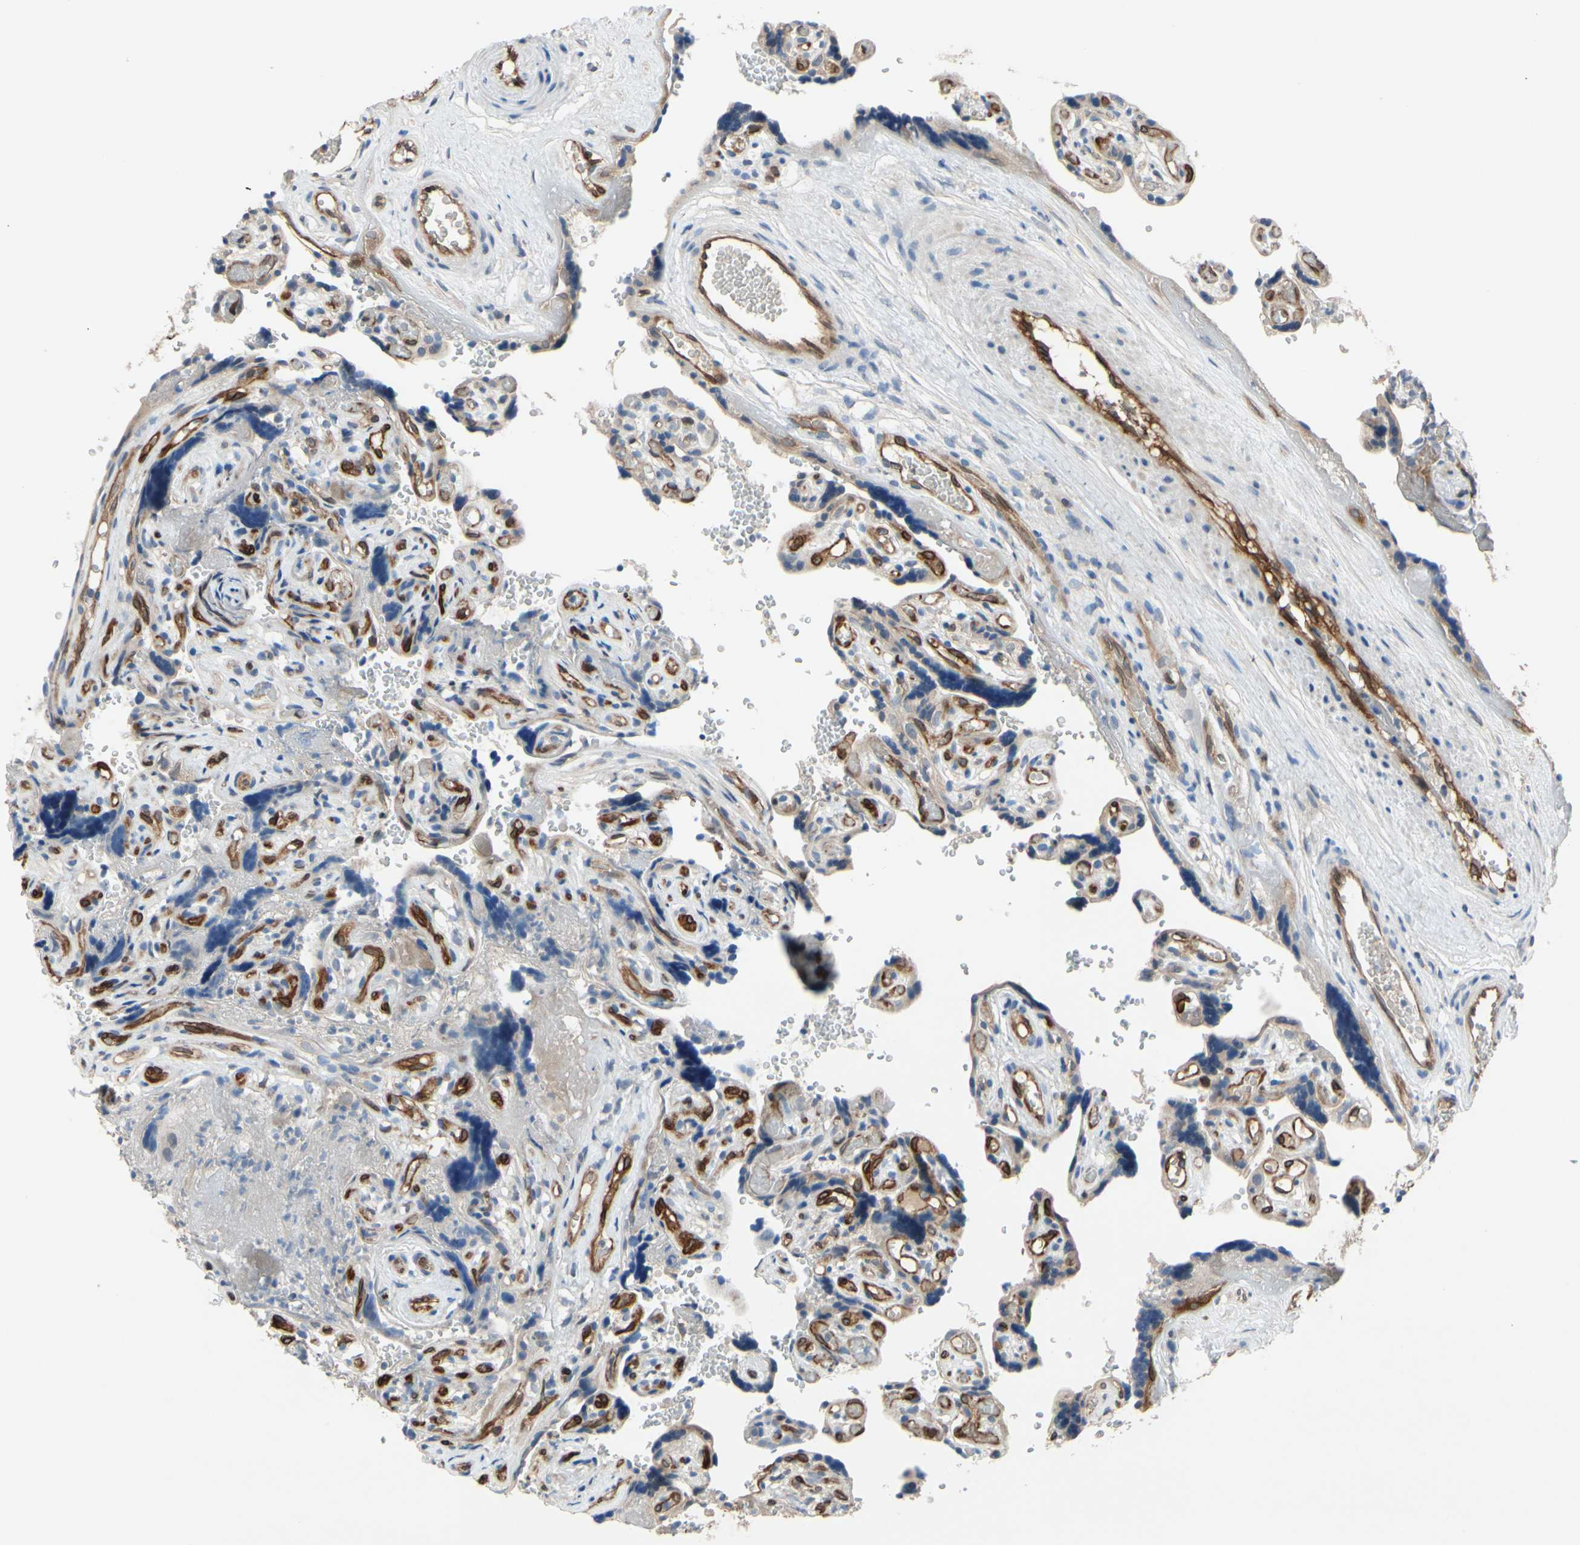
{"staining": {"intensity": "weak", "quantity": "25%-75%", "location": "cytoplasmic/membranous"}, "tissue": "placenta", "cell_type": "Decidual cells", "image_type": "normal", "snomed": [{"axis": "morphology", "description": "Normal tissue, NOS"}, {"axis": "topography", "description": "Placenta"}], "caption": "A brown stain labels weak cytoplasmic/membranous positivity of a protein in decidual cells of unremarkable human placenta.", "gene": "PRXL2A", "patient": {"sex": "female", "age": 30}}